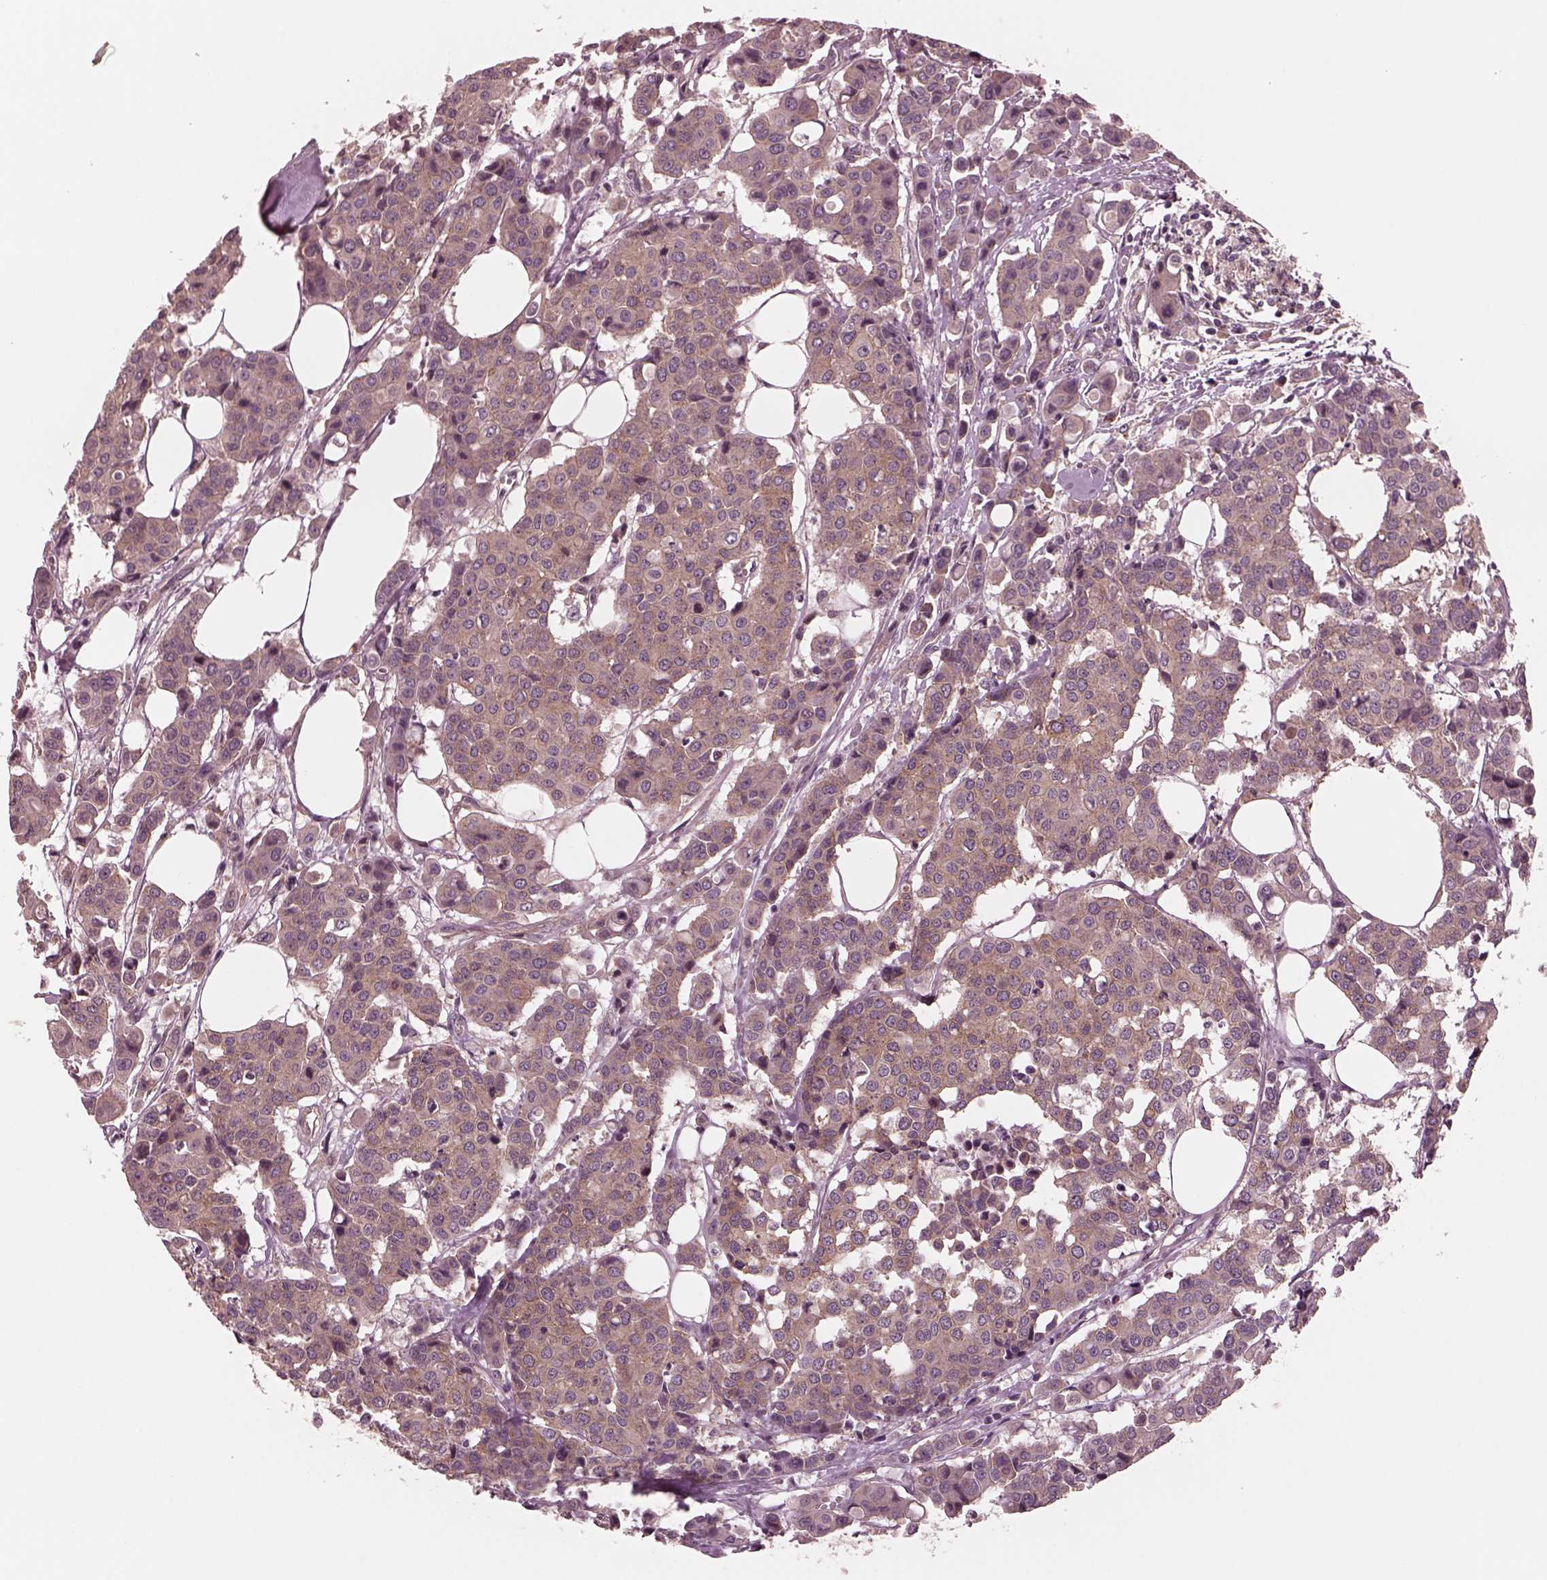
{"staining": {"intensity": "moderate", "quantity": ">75%", "location": "cytoplasmic/membranous"}, "tissue": "carcinoid", "cell_type": "Tumor cells", "image_type": "cancer", "snomed": [{"axis": "morphology", "description": "Carcinoid, malignant, NOS"}, {"axis": "topography", "description": "Colon"}], "caption": "Approximately >75% of tumor cells in human malignant carcinoid display moderate cytoplasmic/membranous protein expression as visualized by brown immunohistochemical staining.", "gene": "TUBG1", "patient": {"sex": "male", "age": 81}}